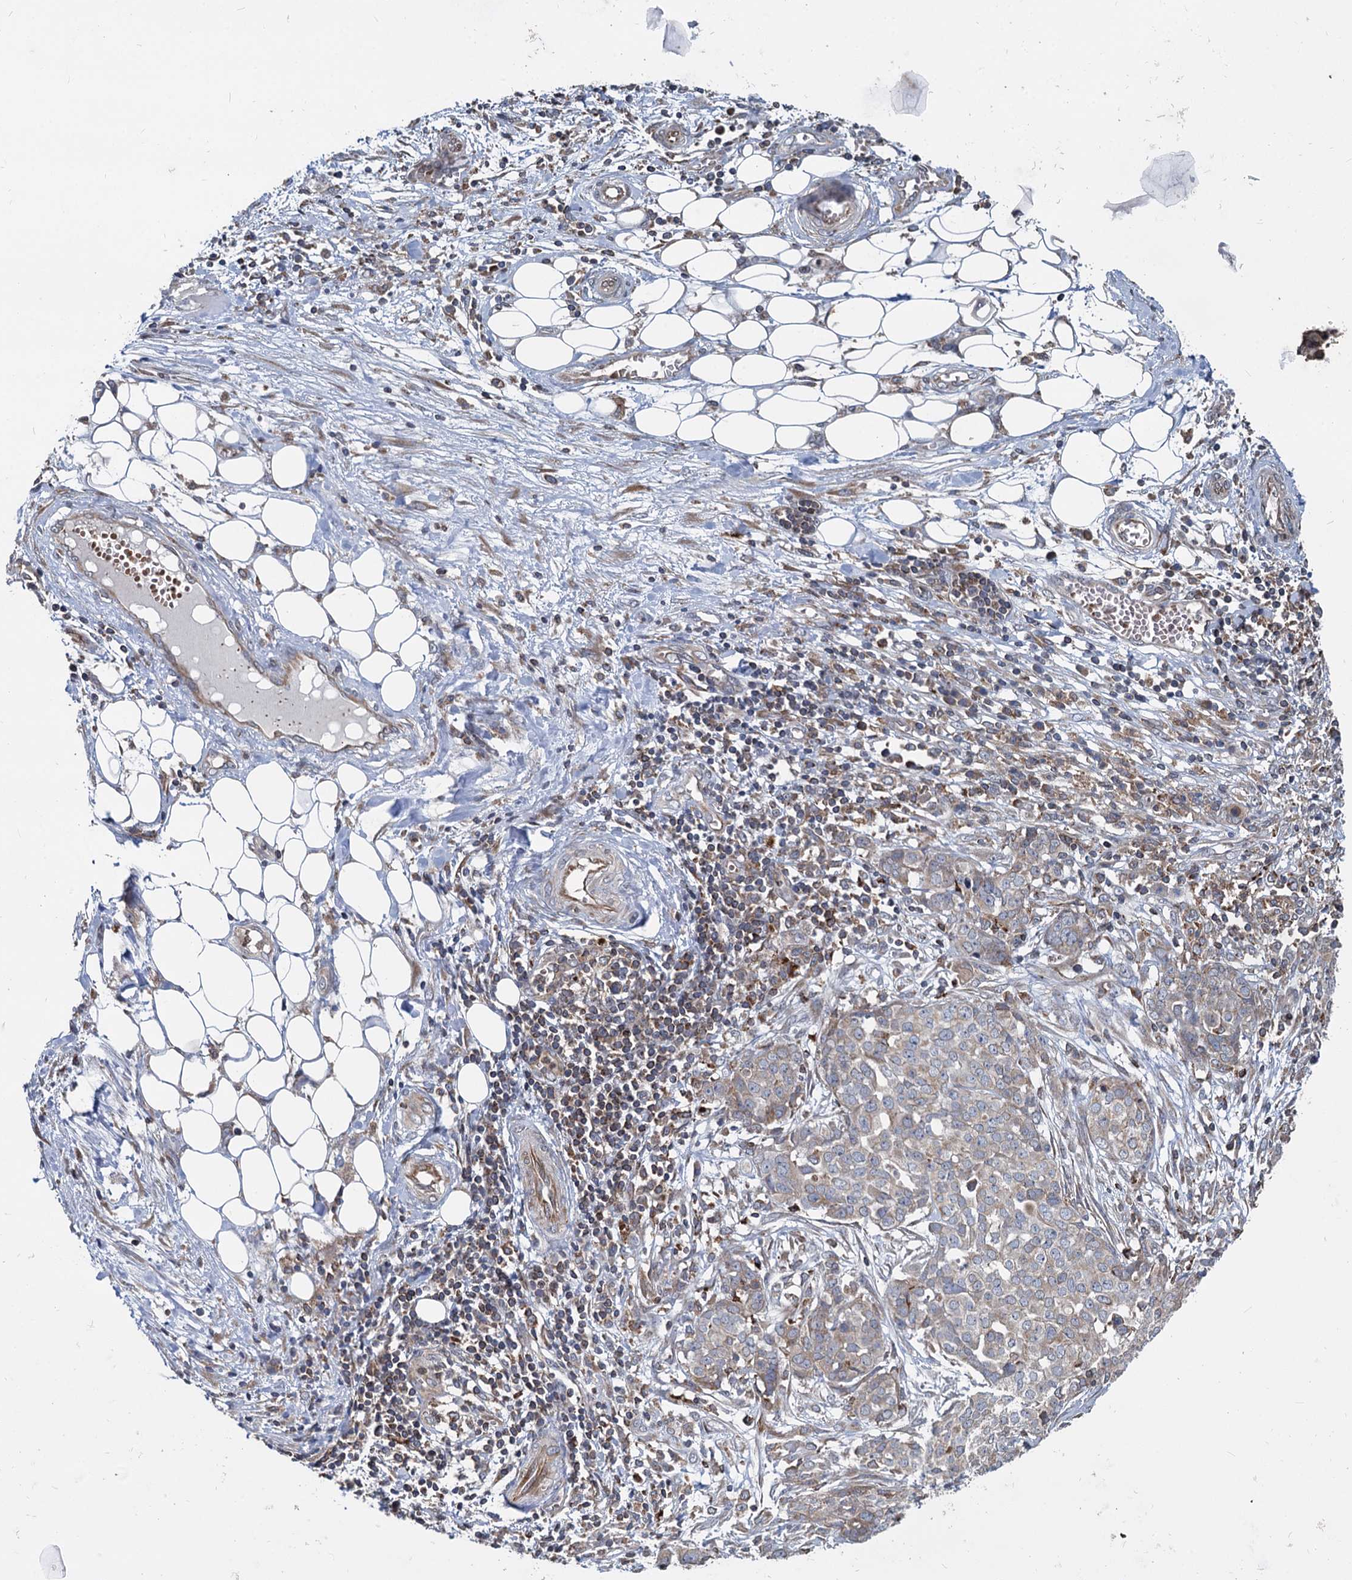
{"staining": {"intensity": "weak", "quantity": "<25%", "location": "cytoplasmic/membranous"}, "tissue": "ovarian cancer", "cell_type": "Tumor cells", "image_type": "cancer", "snomed": [{"axis": "morphology", "description": "Cystadenocarcinoma, serous, NOS"}, {"axis": "topography", "description": "Soft tissue"}, {"axis": "topography", "description": "Ovary"}], "caption": "Ovarian cancer (serous cystadenocarcinoma) stained for a protein using immunohistochemistry reveals no staining tumor cells.", "gene": "STIM1", "patient": {"sex": "female", "age": 57}}